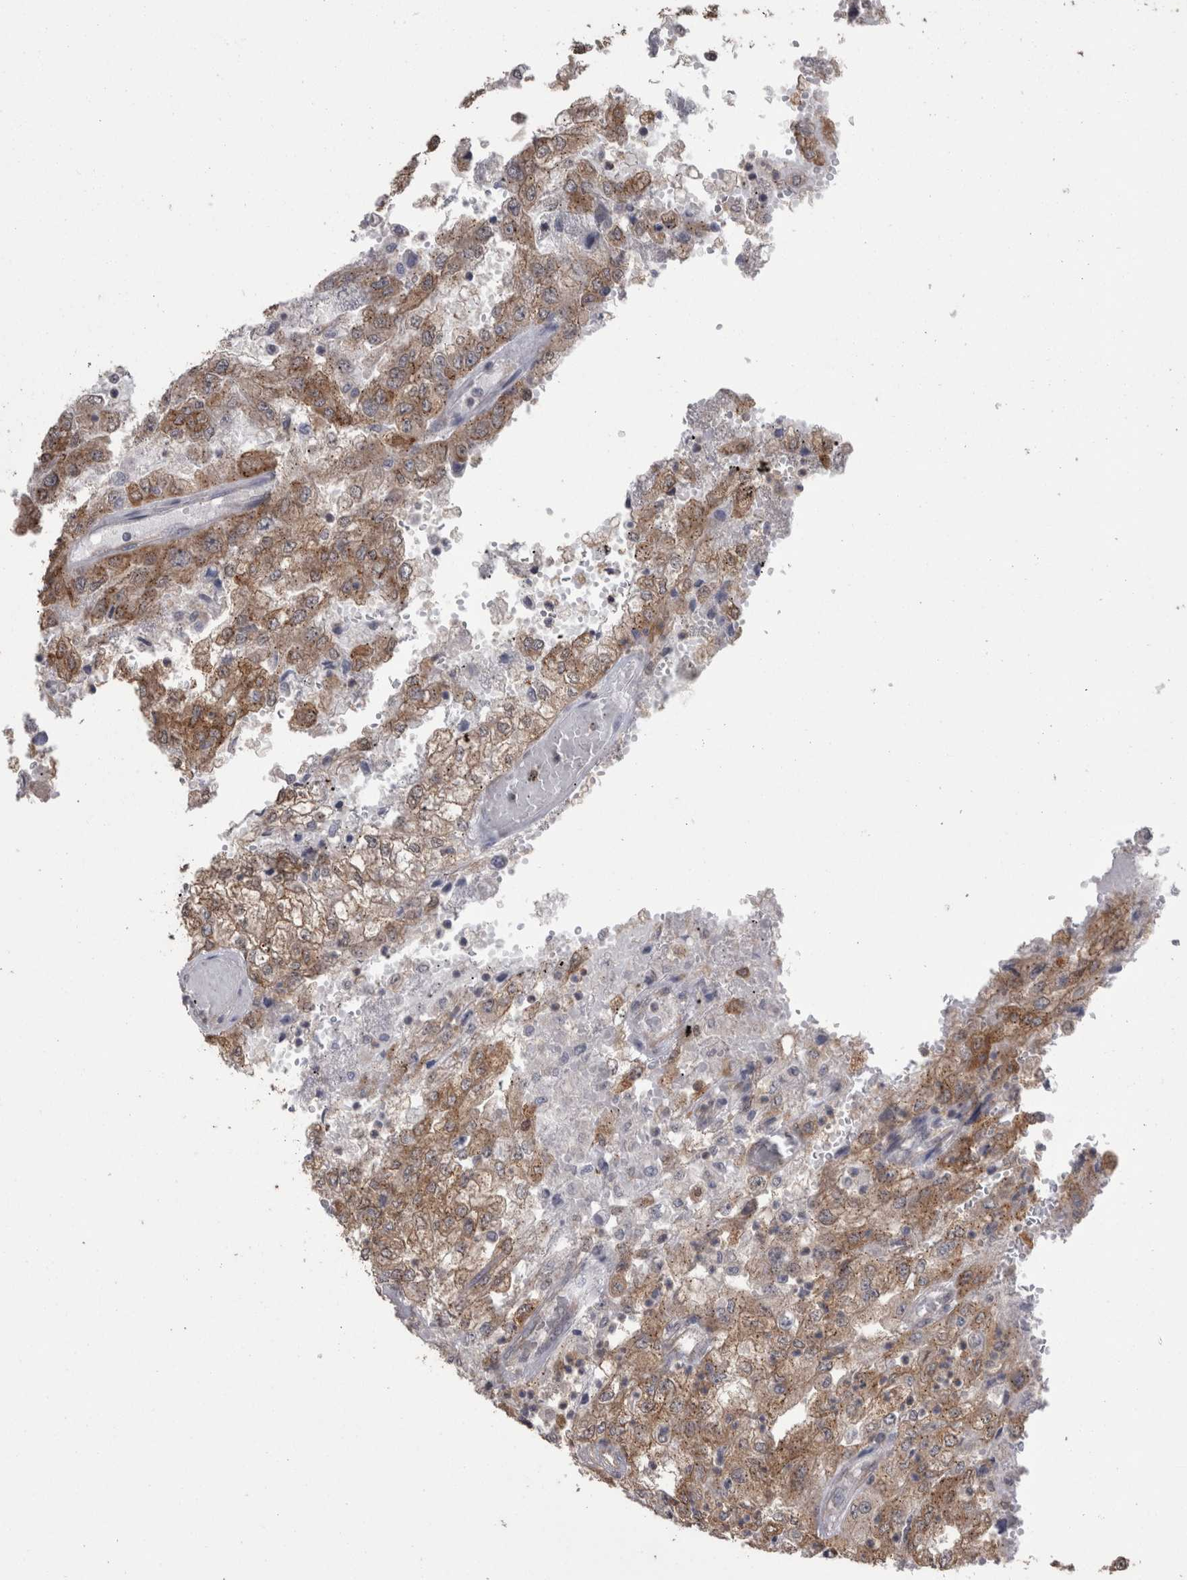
{"staining": {"intensity": "moderate", "quantity": ">75%", "location": "cytoplasmic/membranous"}, "tissue": "renal cancer", "cell_type": "Tumor cells", "image_type": "cancer", "snomed": [{"axis": "morphology", "description": "Adenocarcinoma, NOS"}, {"axis": "topography", "description": "Kidney"}], "caption": "Moderate cytoplasmic/membranous positivity is appreciated in about >75% of tumor cells in renal cancer. (Stains: DAB (3,3'-diaminobenzidine) in brown, nuclei in blue, Microscopy: brightfield microscopy at high magnification).", "gene": "DDX6", "patient": {"sex": "female", "age": 54}}